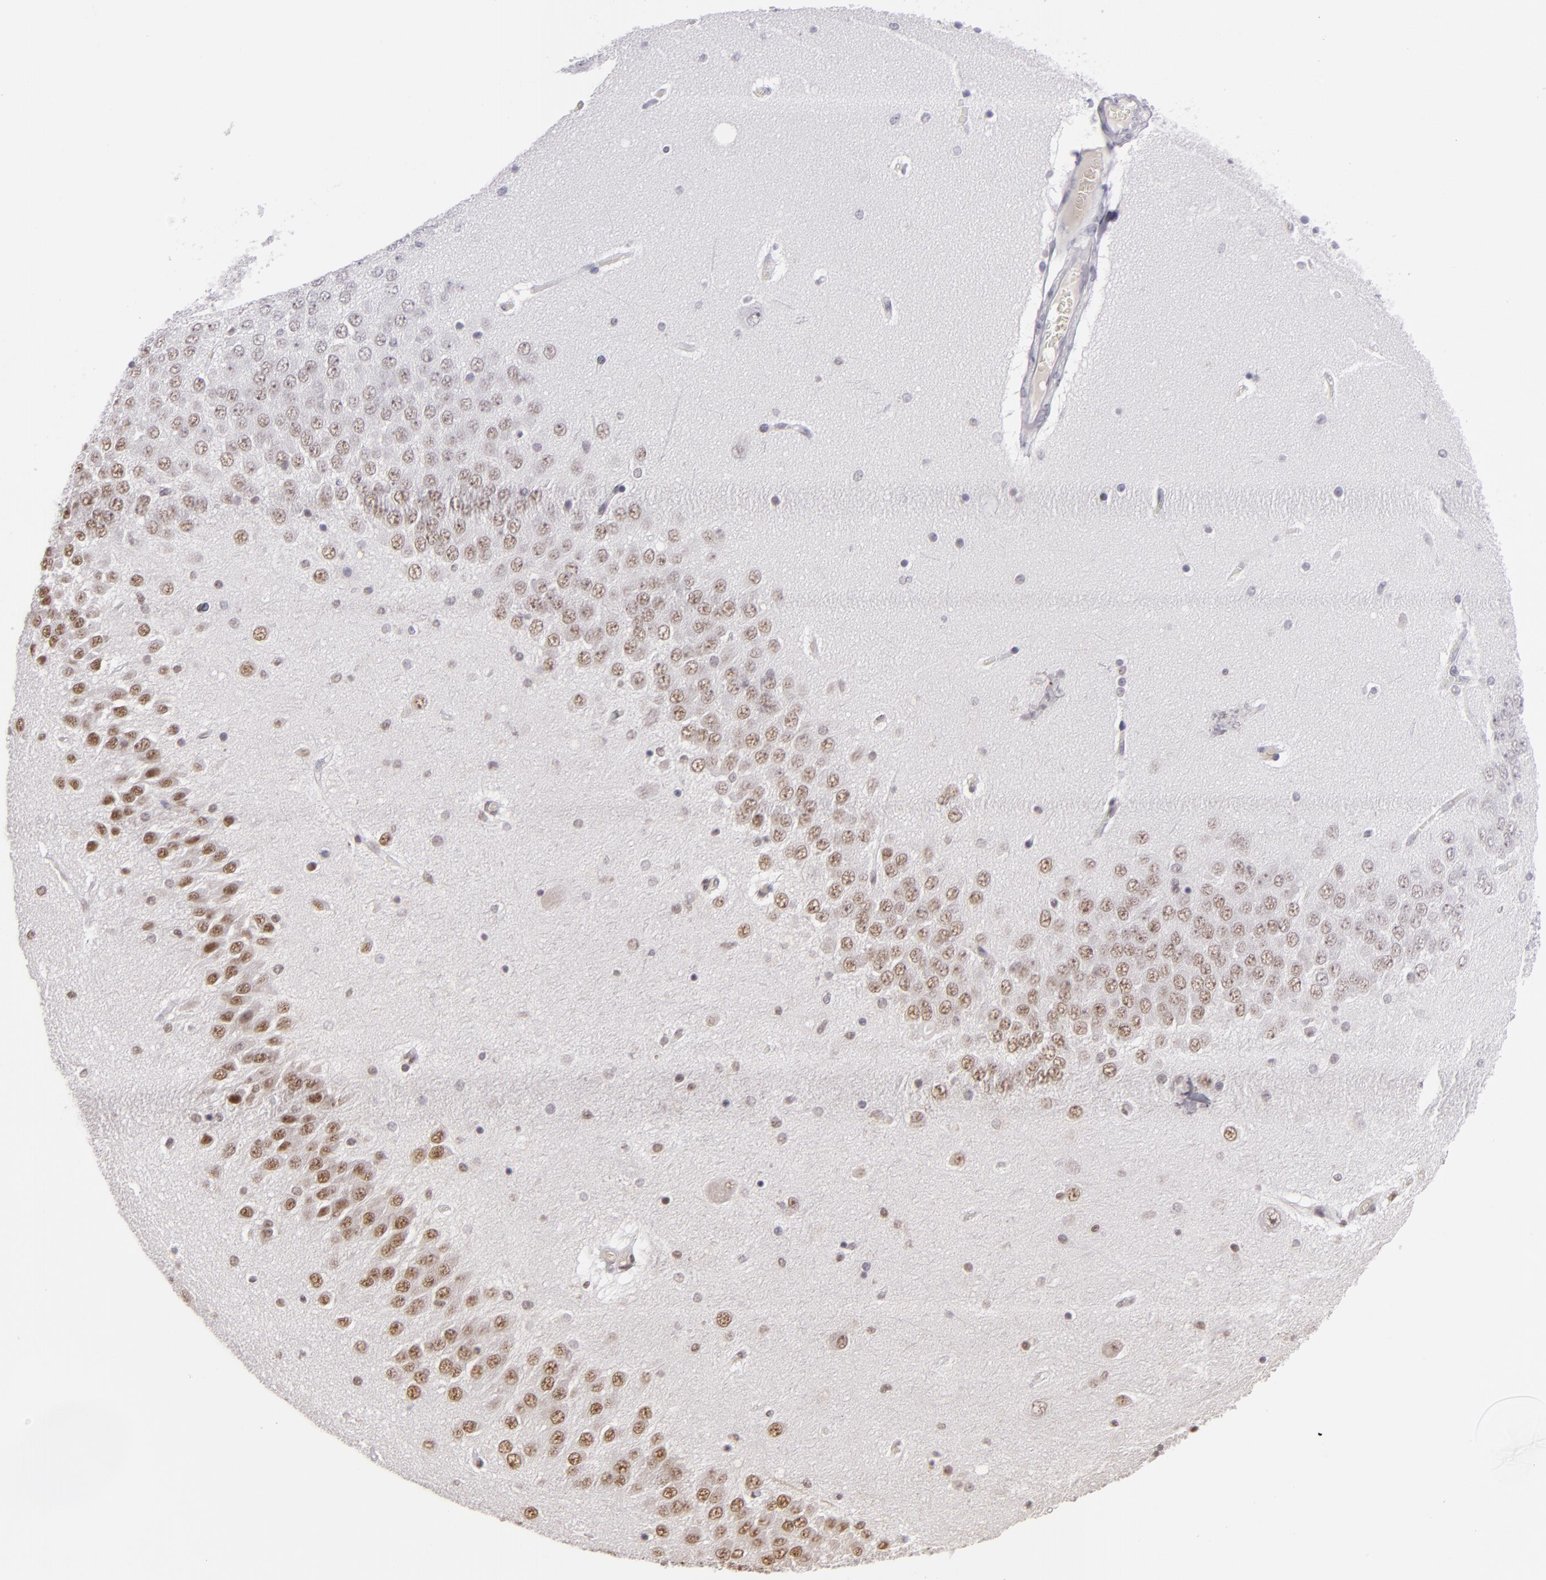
{"staining": {"intensity": "weak", "quantity": "<25%", "location": "nuclear"}, "tissue": "hippocampus", "cell_type": "Glial cells", "image_type": "normal", "snomed": [{"axis": "morphology", "description": "Normal tissue, NOS"}, {"axis": "topography", "description": "Hippocampus"}], "caption": "Immunohistochemistry (IHC) histopathology image of unremarkable human hippocampus stained for a protein (brown), which demonstrates no expression in glial cells.", "gene": "INTS6", "patient": {"sex": "female", "age": 54}}